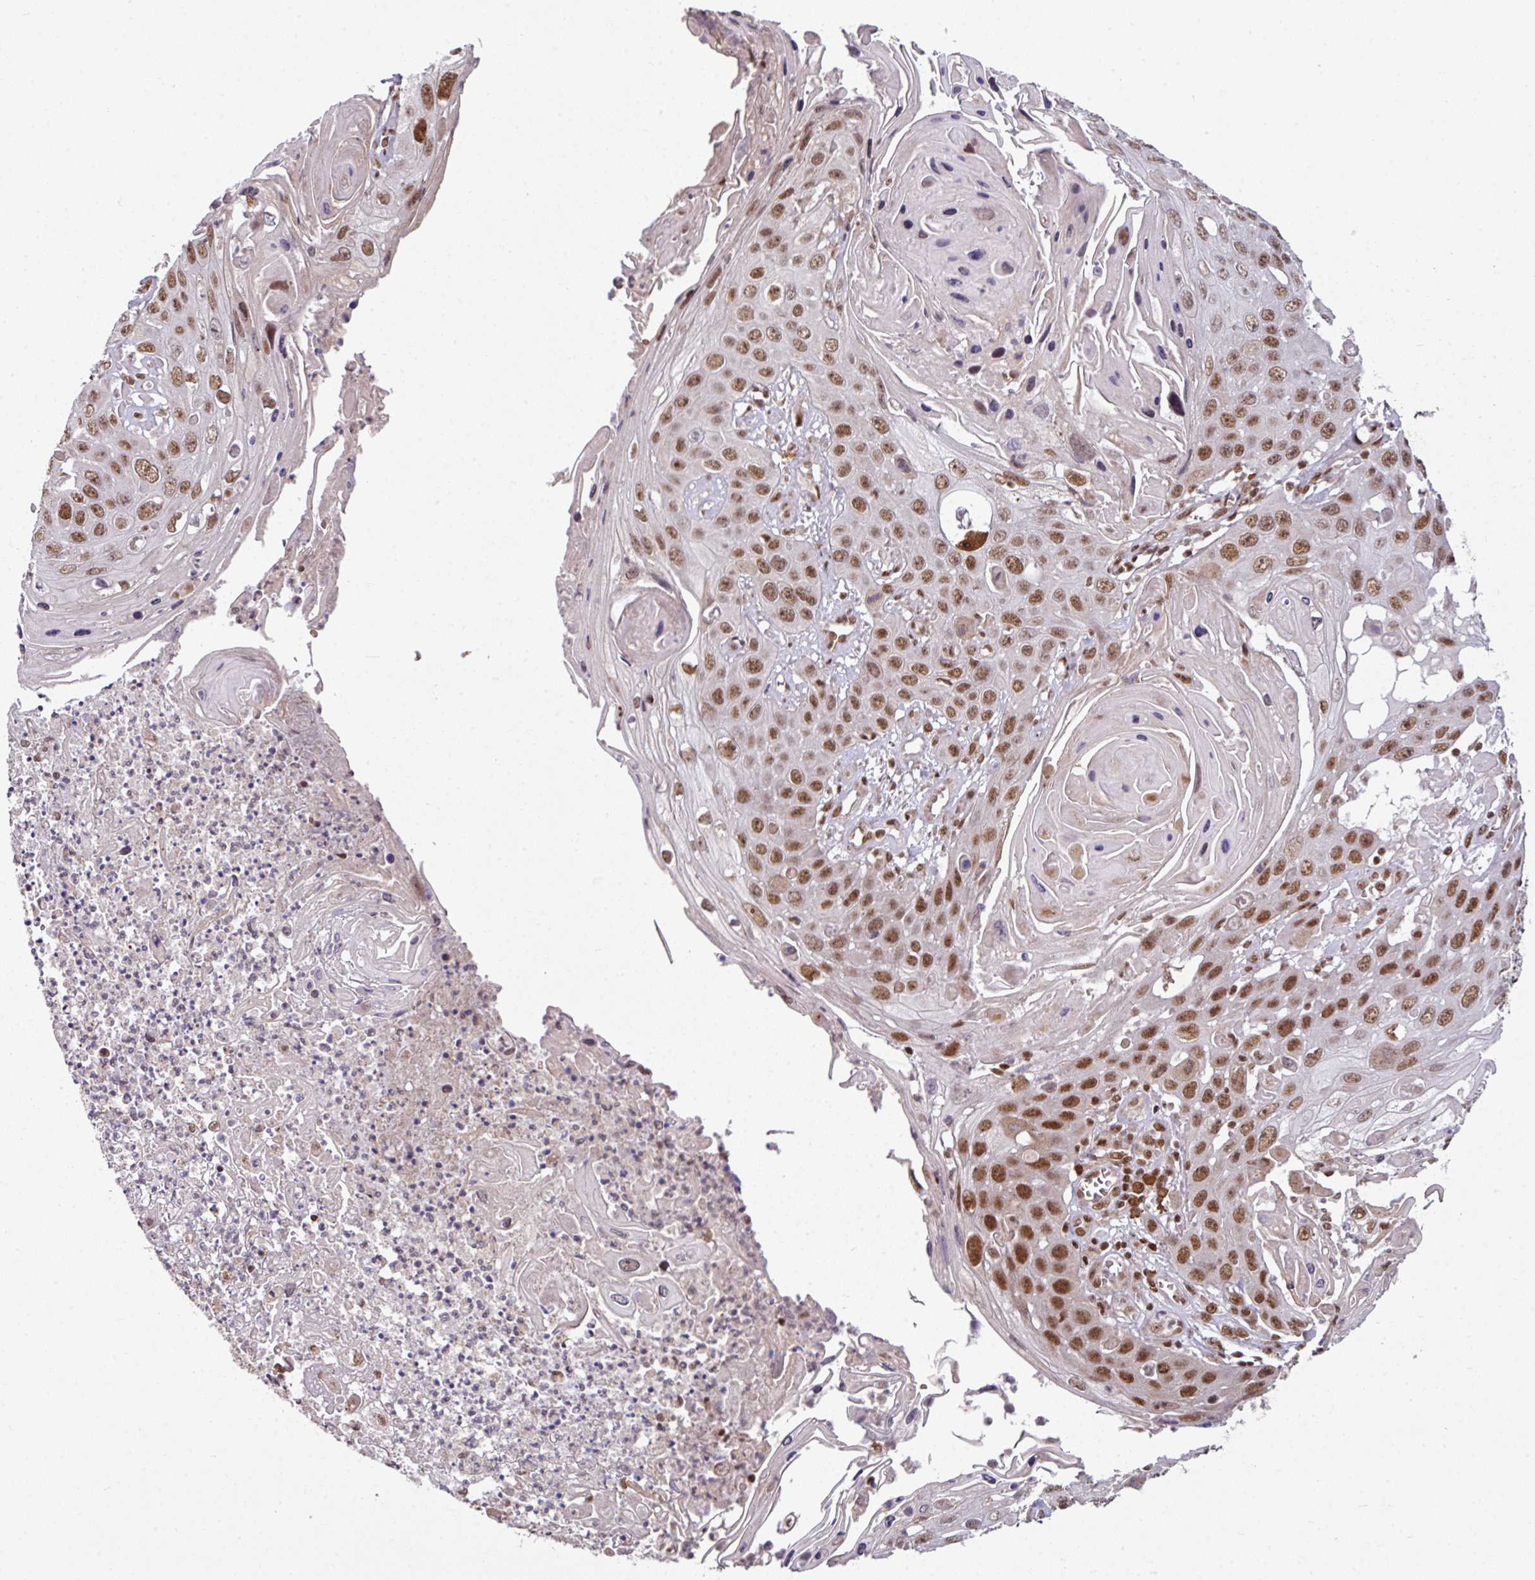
{"staining": {"intensity": "moderate", "quantity": ">75%", "location": "nuclear"}, "tissue": "skin cancer", "cell_type": "Tumor cells", "image_type": "cancer", "snomed": [{"axis": "morphology", "description": "Squamous cell carcinoma, NOS"}, {"axis": "topography", "description": "Skin"}], "caption": "A high-resolution photomicrograph shows IHC staining of skin cancer (squamous cell carcinoma), which shows moderate nuclear positivity in approximately >75% of tumor cells. (brown staining indicates protein expression, while blue staining denotes nuclei).", "gene": "PHF23", "patient": {"sex": "male", "age": 55}}